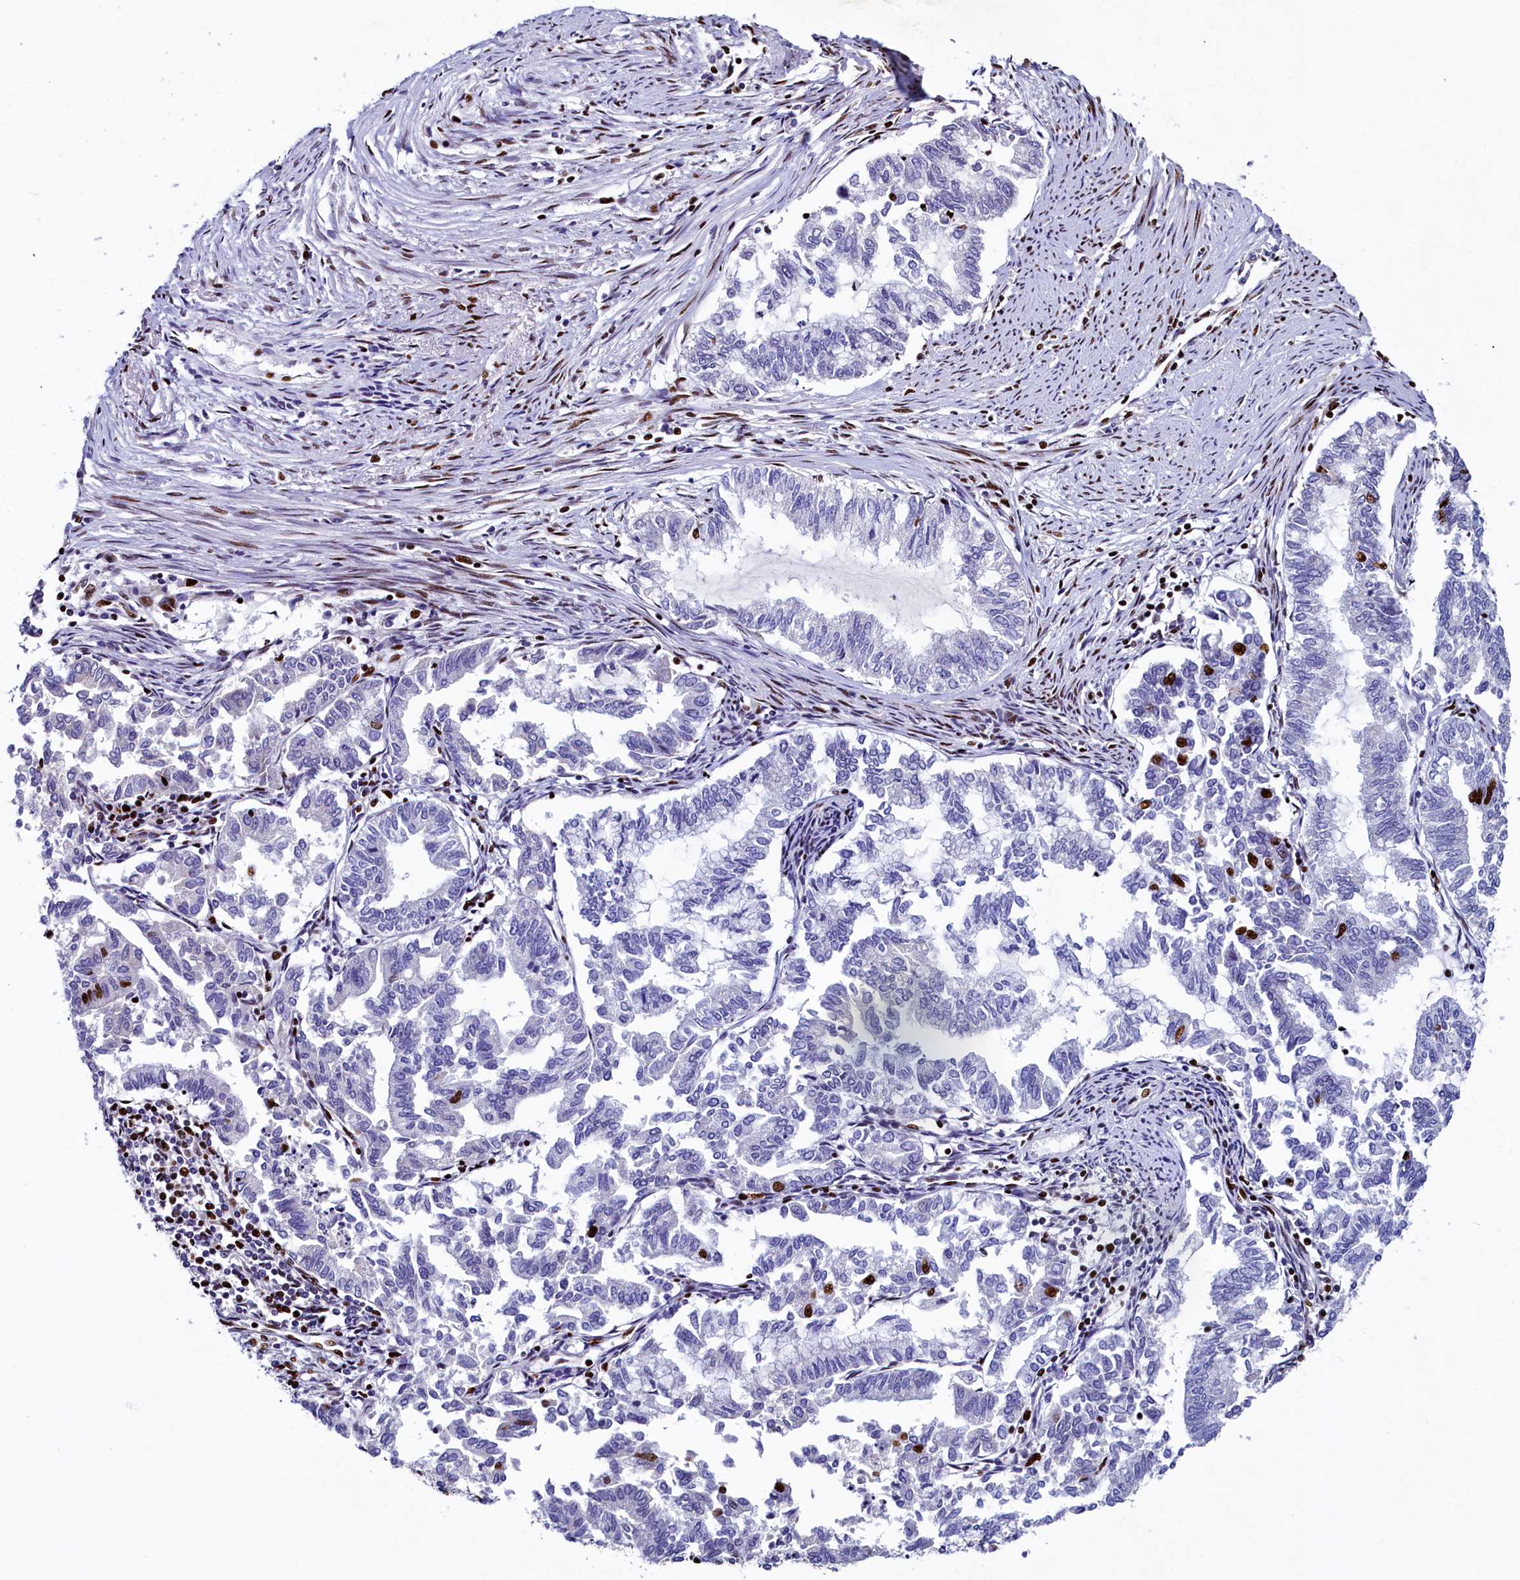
{"staining": {"intensity": "strong", "quantity": "<25%", "location": "nuclear"}, "tissue": "endometrial cancer", "cell_type": "Tumor cells", "image_type": "cancer", "snomed": [{"axis": "morphology", "description": "Adenocarcinoma, NOS"}, {"axis": "topography", "description": "Endometrium"}], "caption": "Immunohistochemistry (IHC) histopathology image of neoplastic tissue: endometrial adenocarcinoma stained using IHC reveals medium levels of strong protein expression localized specifically in the nuclear of tumor cells, appearing as a nuclear brown color.", "gene": "SRRM2", "patient": {"sex": "female", "age": 79}}